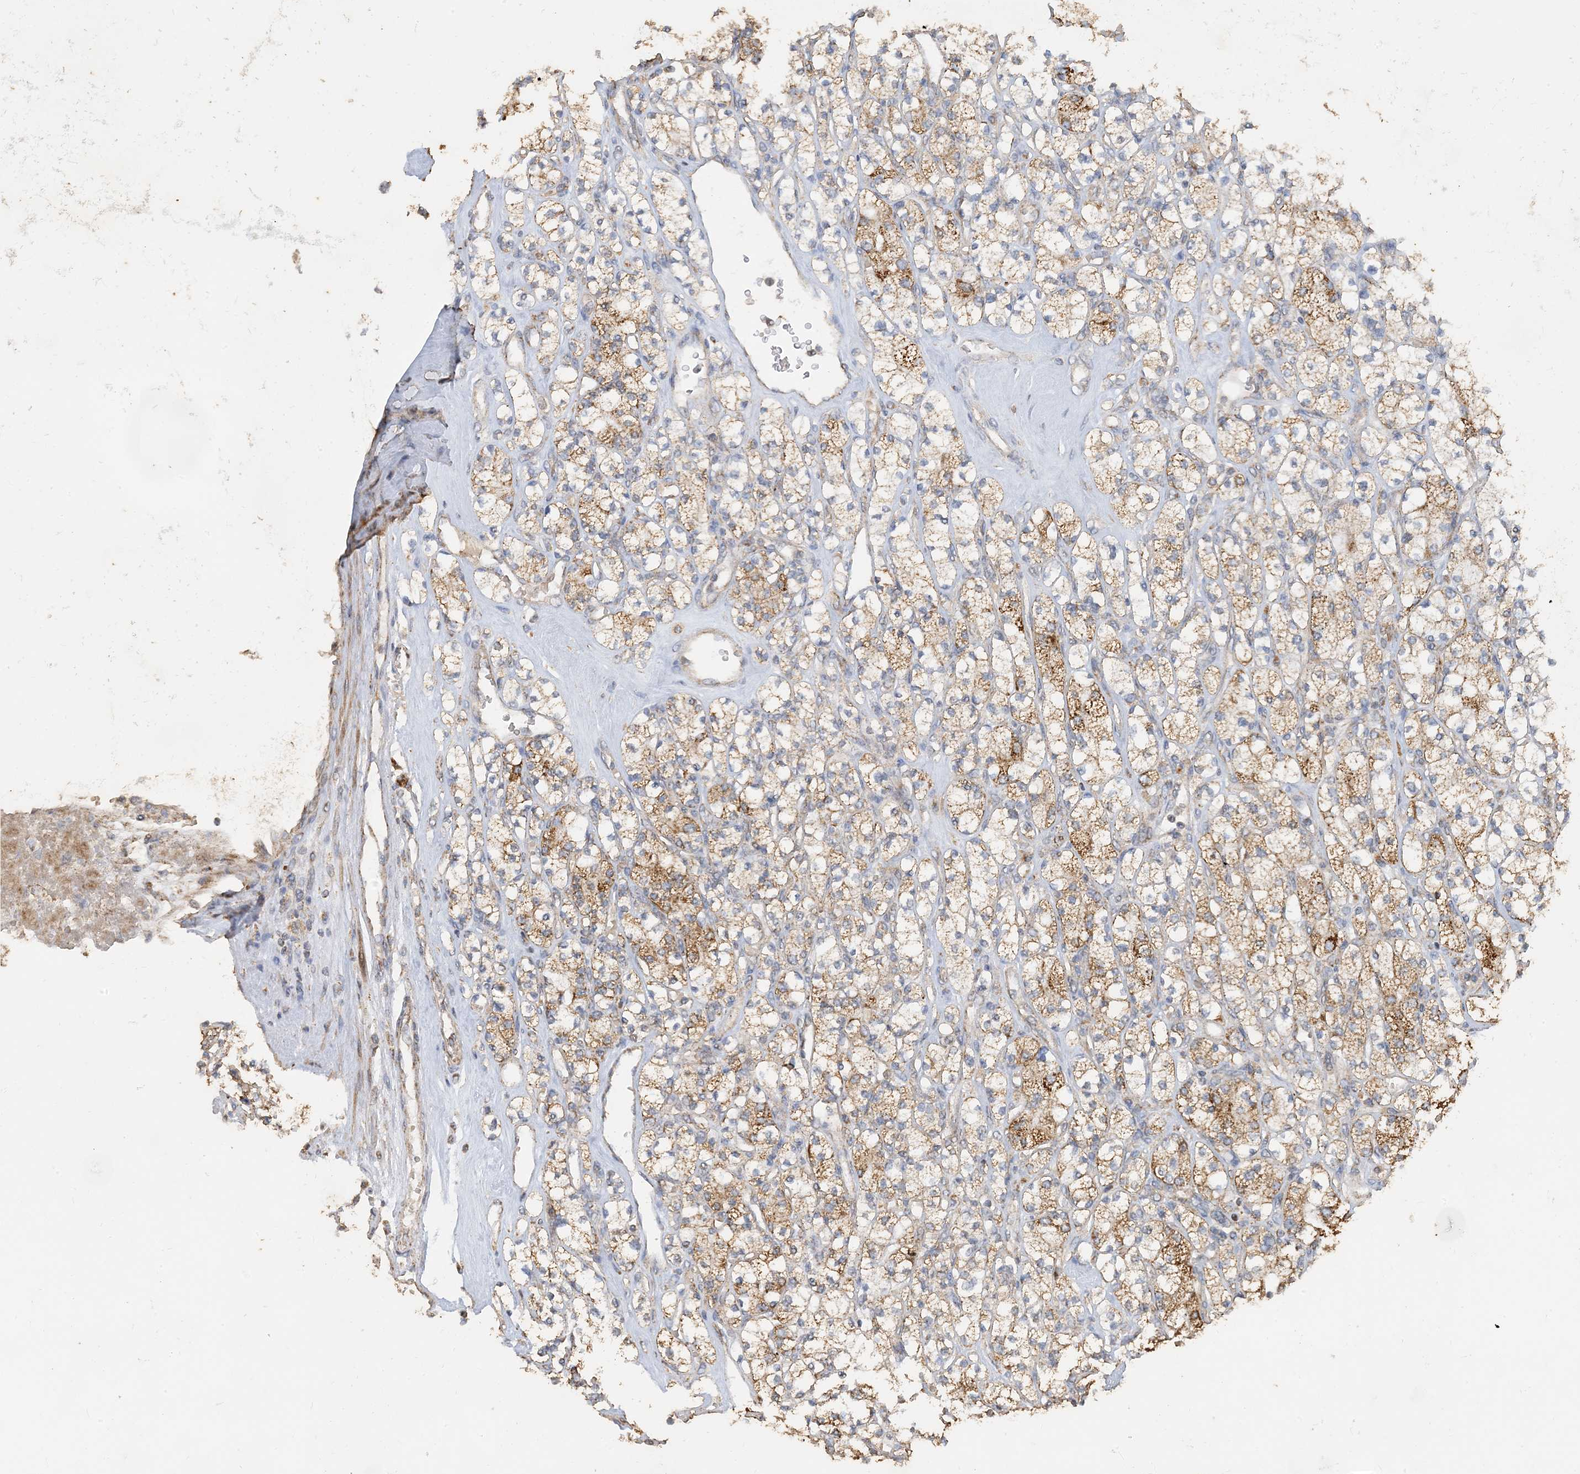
{"staining": {"intensity": "moderate", "quantity": ">75%", "location": "cytoplasmic/membranous"}, "tissue": "renal cancer", "cell_type": "Tumor cells", "image_type": "cancer", "snomed": [{"axis": "morphology", "description": "Adenocarcinoma, NOS"}, {"axis": "topography", "description": "Kidney"}], "caption": "Tumor cells display medium levels of moderate cytoplasmic/membranous staining in approximately >75% of cells in human renal cancer (adenocarcinoma).", "gene": "SFMBT2", "patient": {"sex": "male", "age": 77}}